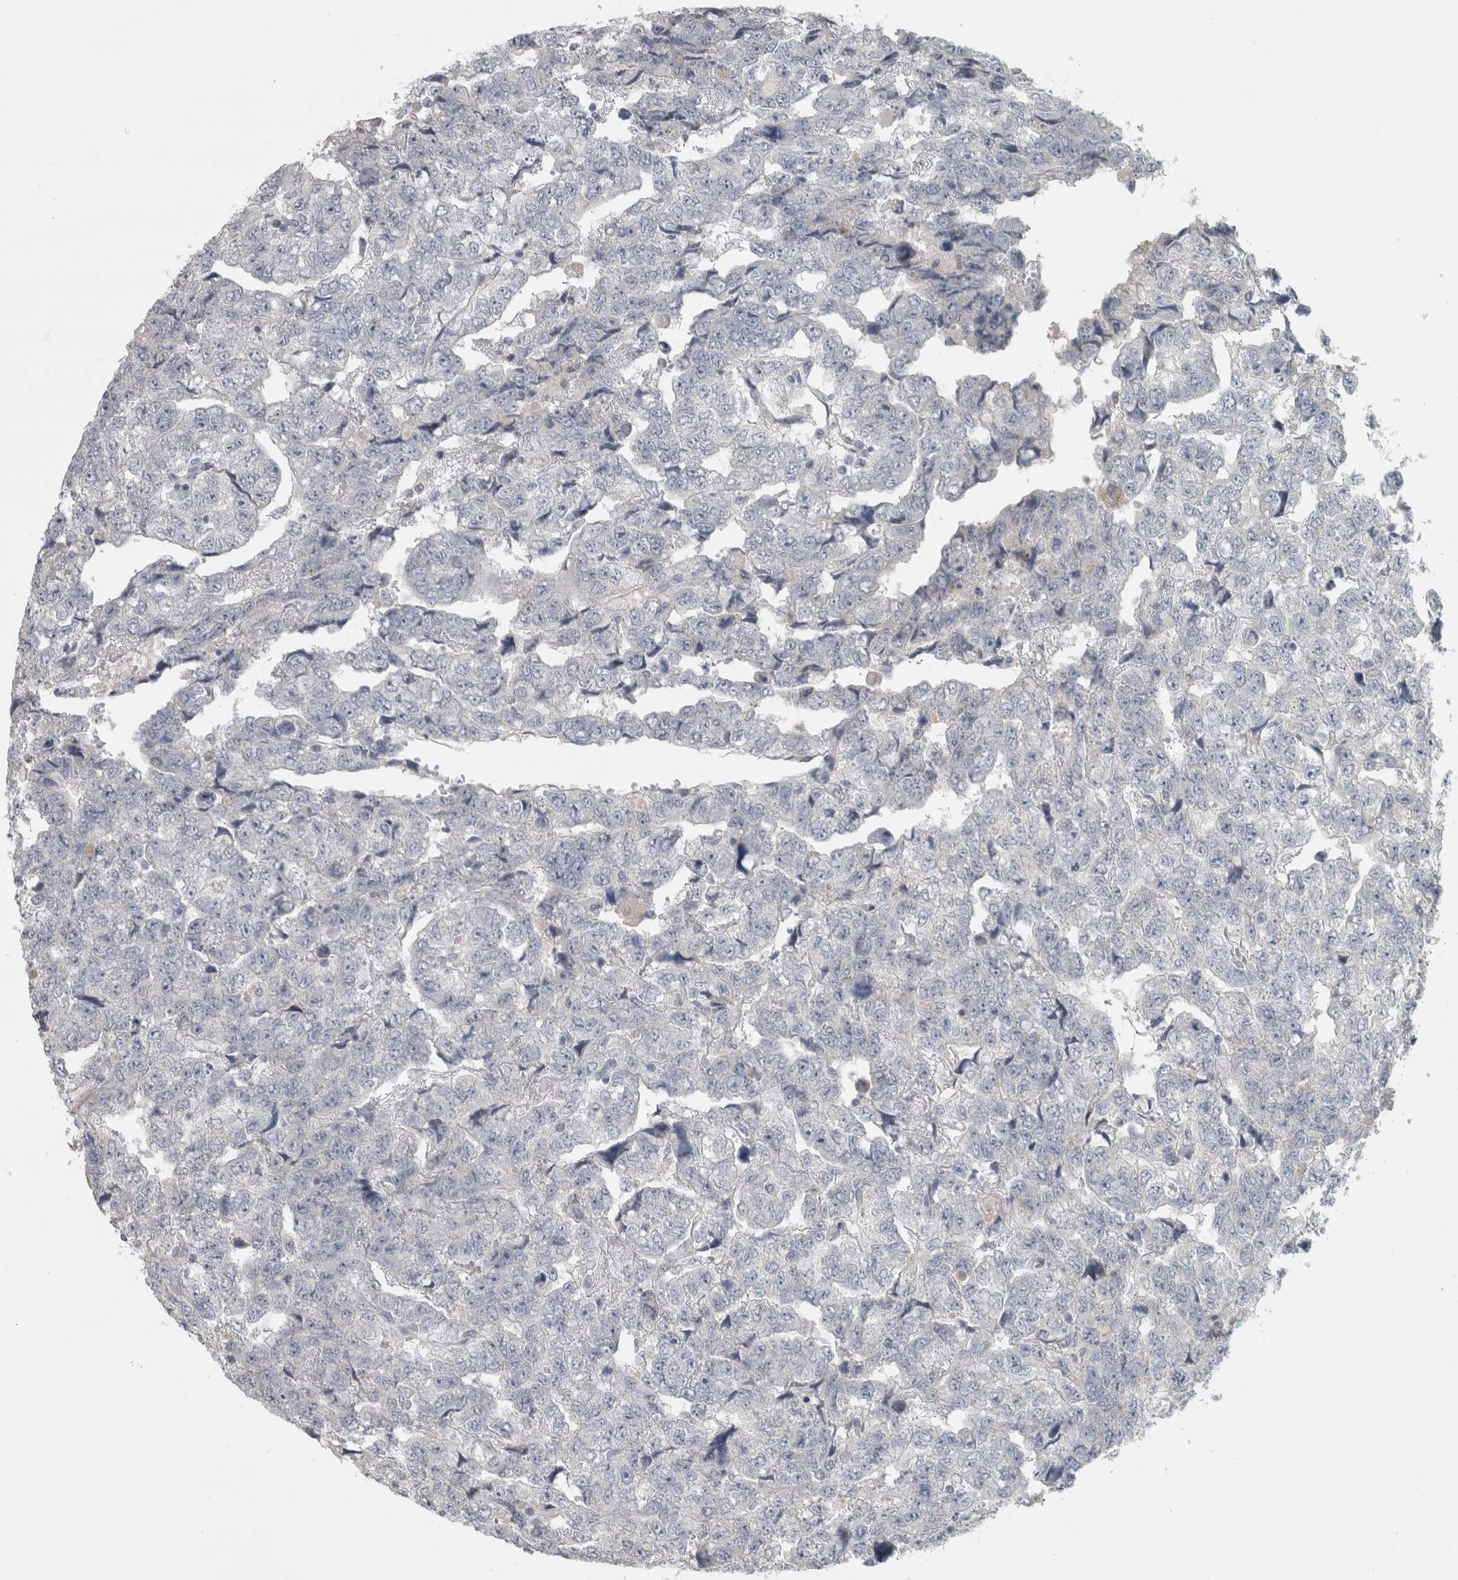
{"staining": {"intensity": "negative", "quantity": "none", "location": "none"}, "tissue": "testis cancer", "cell_type": "Tumor cells", "image_type": "cancer", "snomed": [{"axis": "morphology", "description": "Carcinoma, Embryonal, NOS"}, {"axis": "topography", "description": "Testis"}], "caption": "An IHC micrograph of testis cancer is shown. There is no staining in tumor cells of testis cancer. The staining was performed using DAB (3,3'-diaminobenzidine) to visualize the protein expression in brown, while the nuclei were stained in blue with hematoxylin (Magnification: 20x).", "gene": "PTPRN2", "patient": {"sex": "male", "age": 36}}